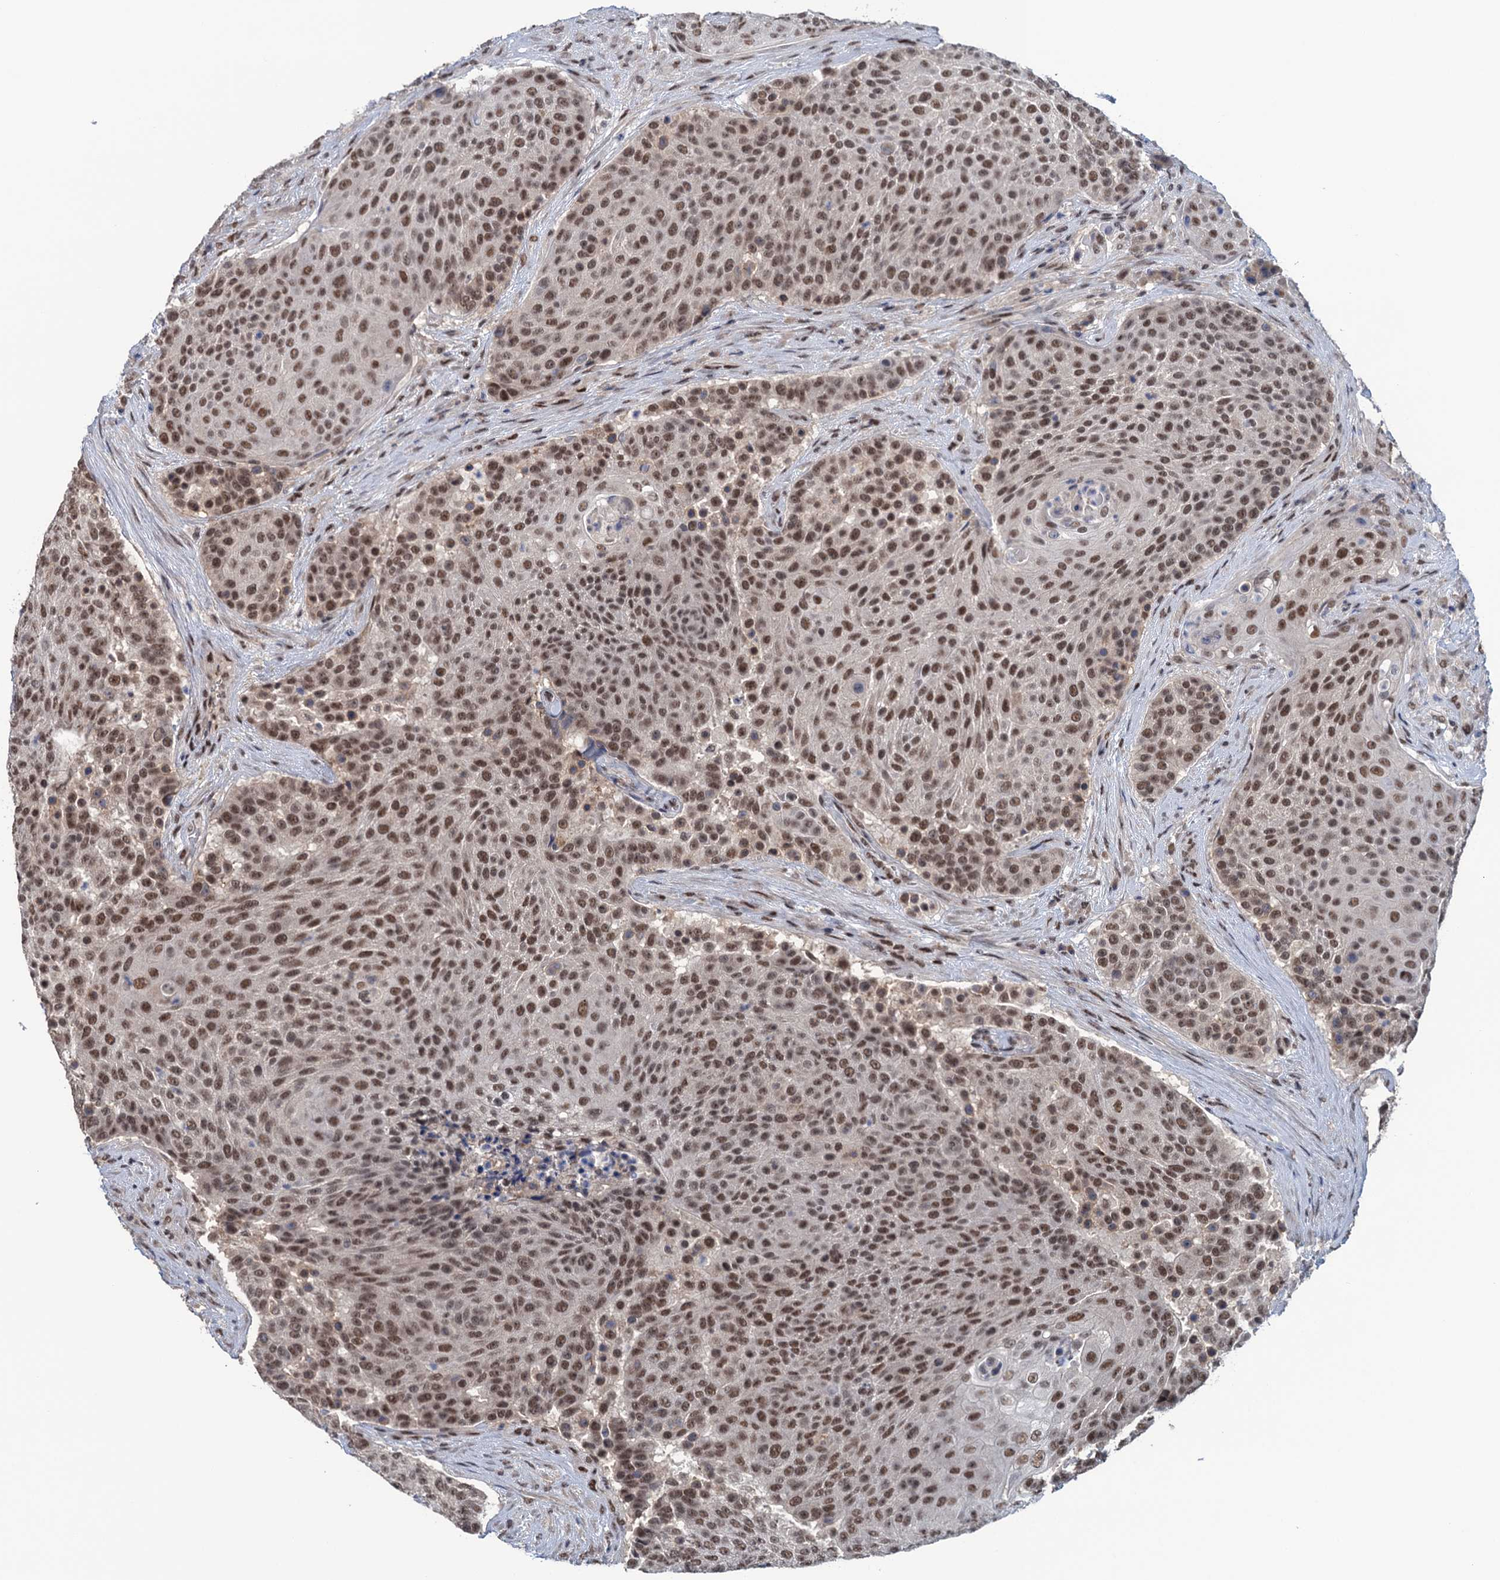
{"staining": {"intensity": "moderate", "quantity": ">75%", "location": "nuclear"}, "tissue": "urothelial cancer", "cell_type": "Tumor cells", "image_type": "cancer", "snomed": [{"axis": "morphology", "description": "Urothelial carcinoma, High grade"}, {"axis": "topography", "description": "Urinary bladder"}], "caption": "A medium amount of moderate nuclear staining is identified in about >75% of tumor cells in high-grade urothelial carcinoma tissue. (Stains: DAB in brown, nuclei in blue, Microscopy: brightfield microscopy at high magnification).", "gene": "SAE1", "patient": {"sex": "female", "age": 63}}